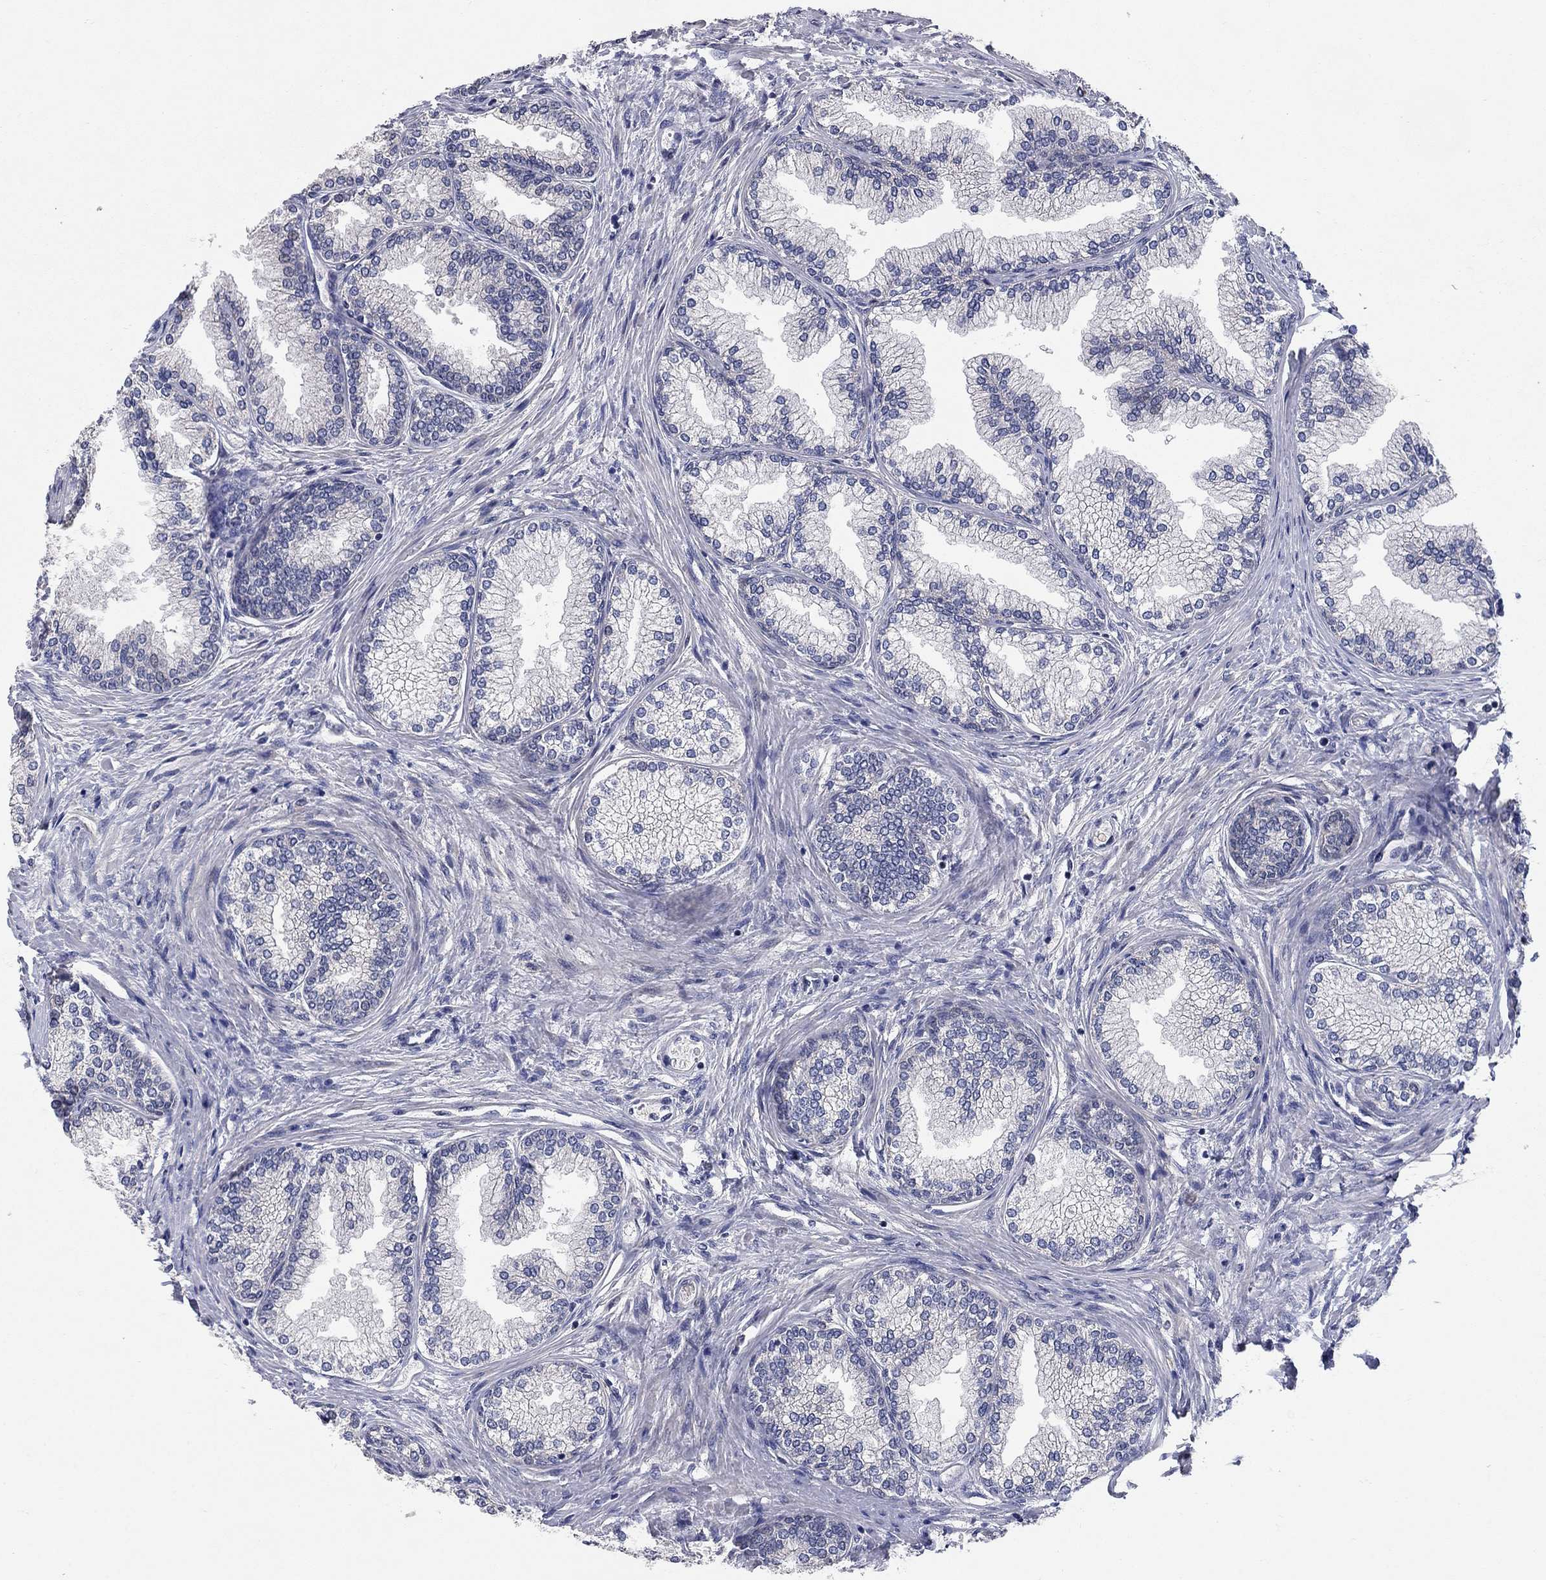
{"staining": {"intensity": "negative", "quantity": "none", "location": "none"}, "tissue": "prostate", "cell_type": "Glandular cells", "image_type": "normal", "snomed": [{"axis": "morphology", "description": "Normal tissue, NOS"}, {"axis": "topography", "description": "Prostate"}], "caption": "Unremarkable prostate was stained to show a protein in brown. There is no significant positivity in glandular cells. (Stains: DAB immunohistochemistry with hematoxylin counter stain, Microscopy: brightfield microscopy at high magnification).", "gene": "WASF3", "patient": {"sex": "male", "age": 72}}